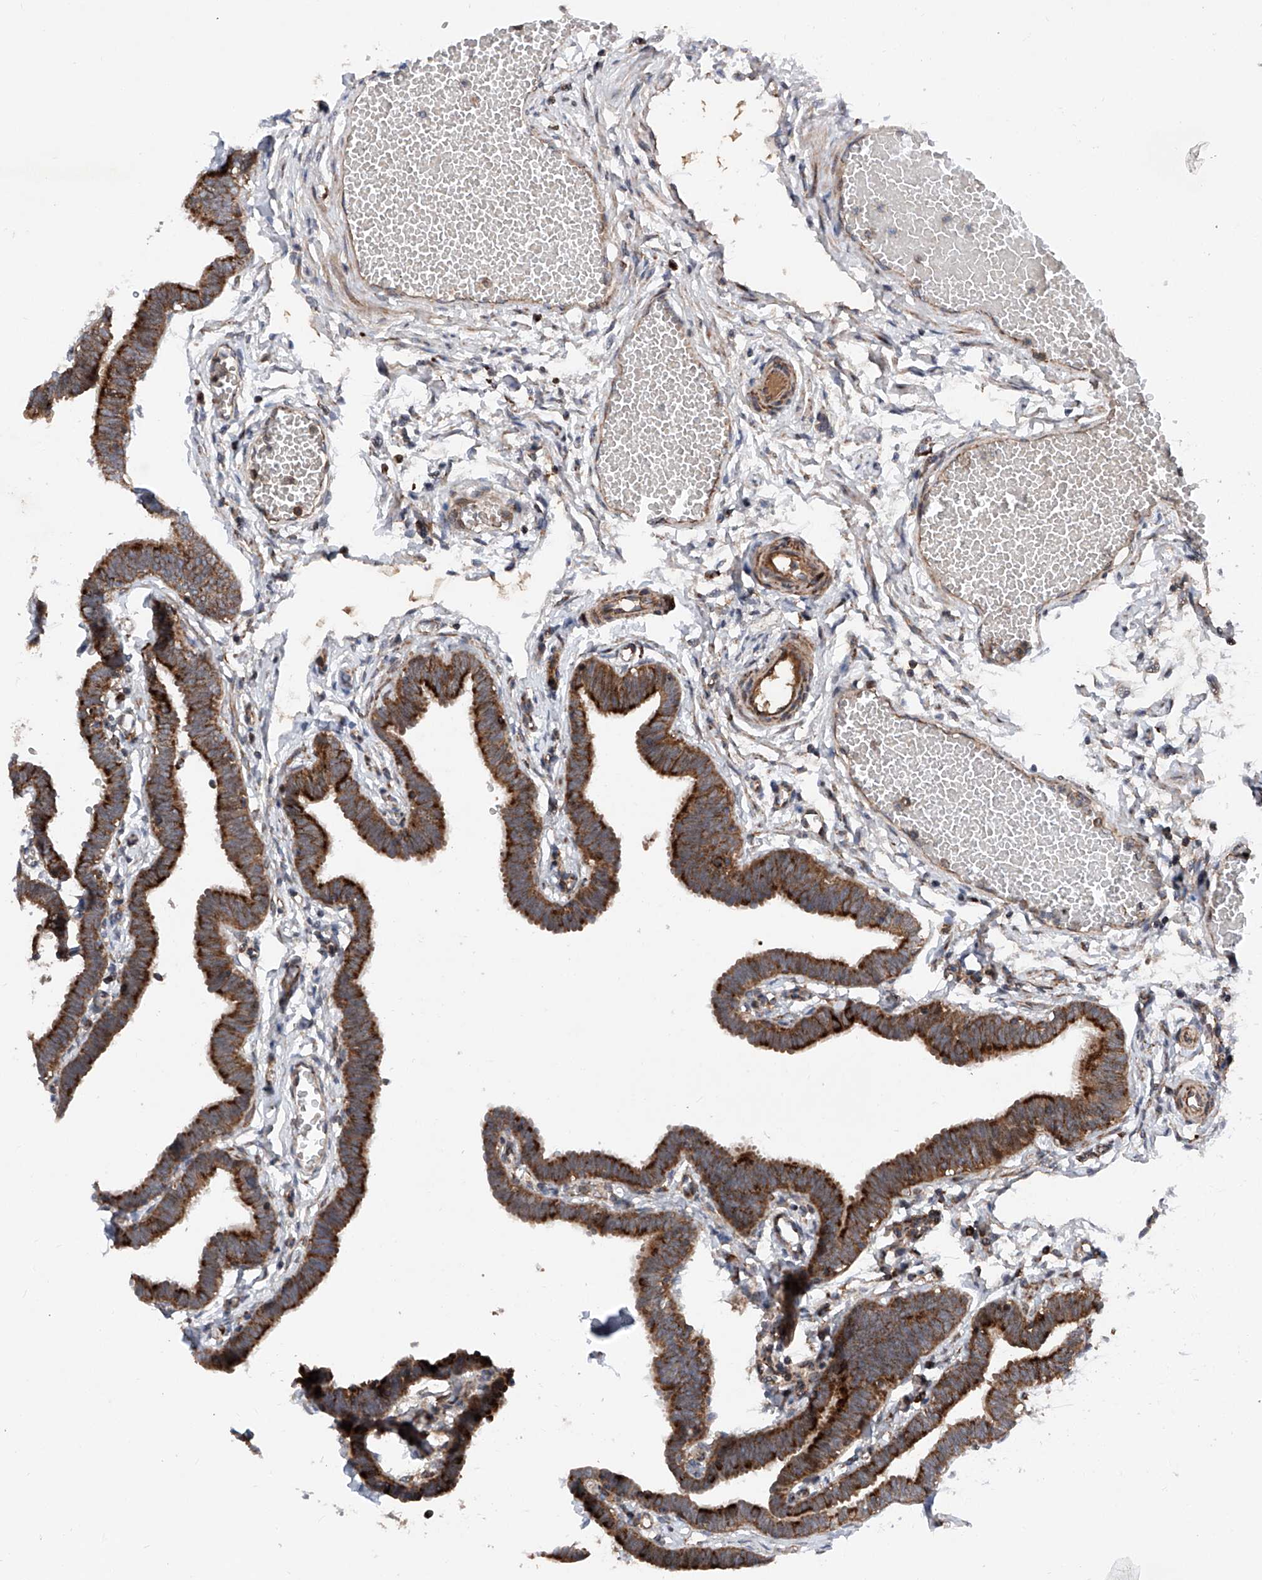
{"staining": {"intensity": "strong", "quantity": ">75%", "location": "cytoplasmic/membranous"}, "tissue": "fallopian tube", "cell_type": "Glandular cells", "image_type": "normal", "snomed": [{"axis": "morphology", "description": "Normal tissue, NOS"}, {"axis": "topography", "description": "Fallopian tube"}, {"axis": "topography", "description": "Ovary"}], "caption": "This photomicrograph demonstrates normal fallopian tube stained with immunohistochemistry to label a protein in brown. The cytoplasmic/membranous of glandular cells show strong positivity for the protein. Nuclei are counter-stained blue.", "gene": "DAD1", "patient": {"sex": "female", "age": 23}}